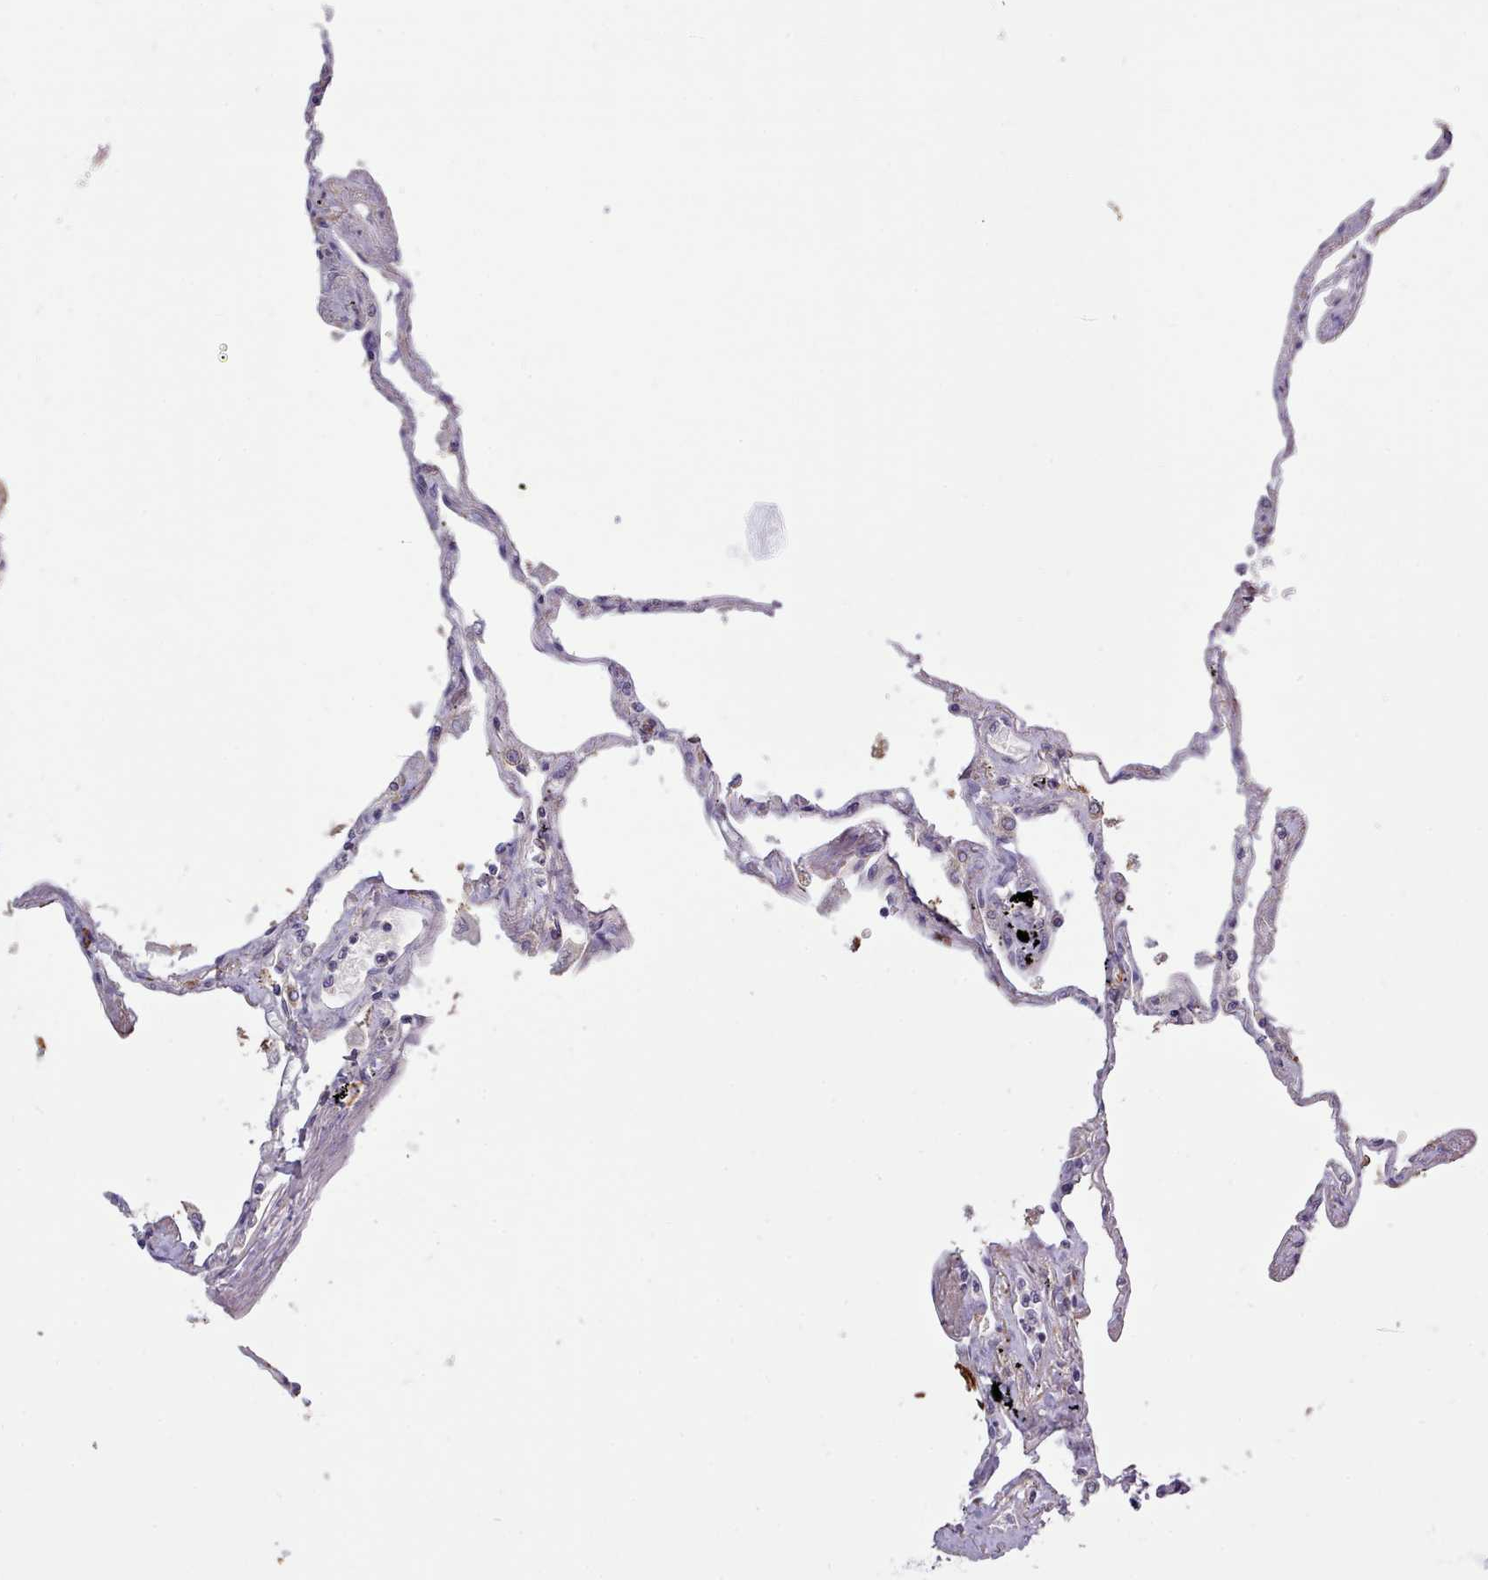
{"staining": {"intensity": "moderate", "quantity": "<25%", "location": "cytoplasmic/membranous"}, "tissue": "lung", "cell_type": "Alveolar cells", "image_type": "normal", "snomed": [{"axis": "morphology", "description": "Normal tissue, NOS"}, {"axis": "topography", "description": "Lung"}], "caption": "The image exhibits staining of benign lung, revealing moderate cytoplasmic/membranous protein expression (brown color) within alveolar cells.", "gene": "ARL17A", "patient": {"sex": "female", "age": 67}}